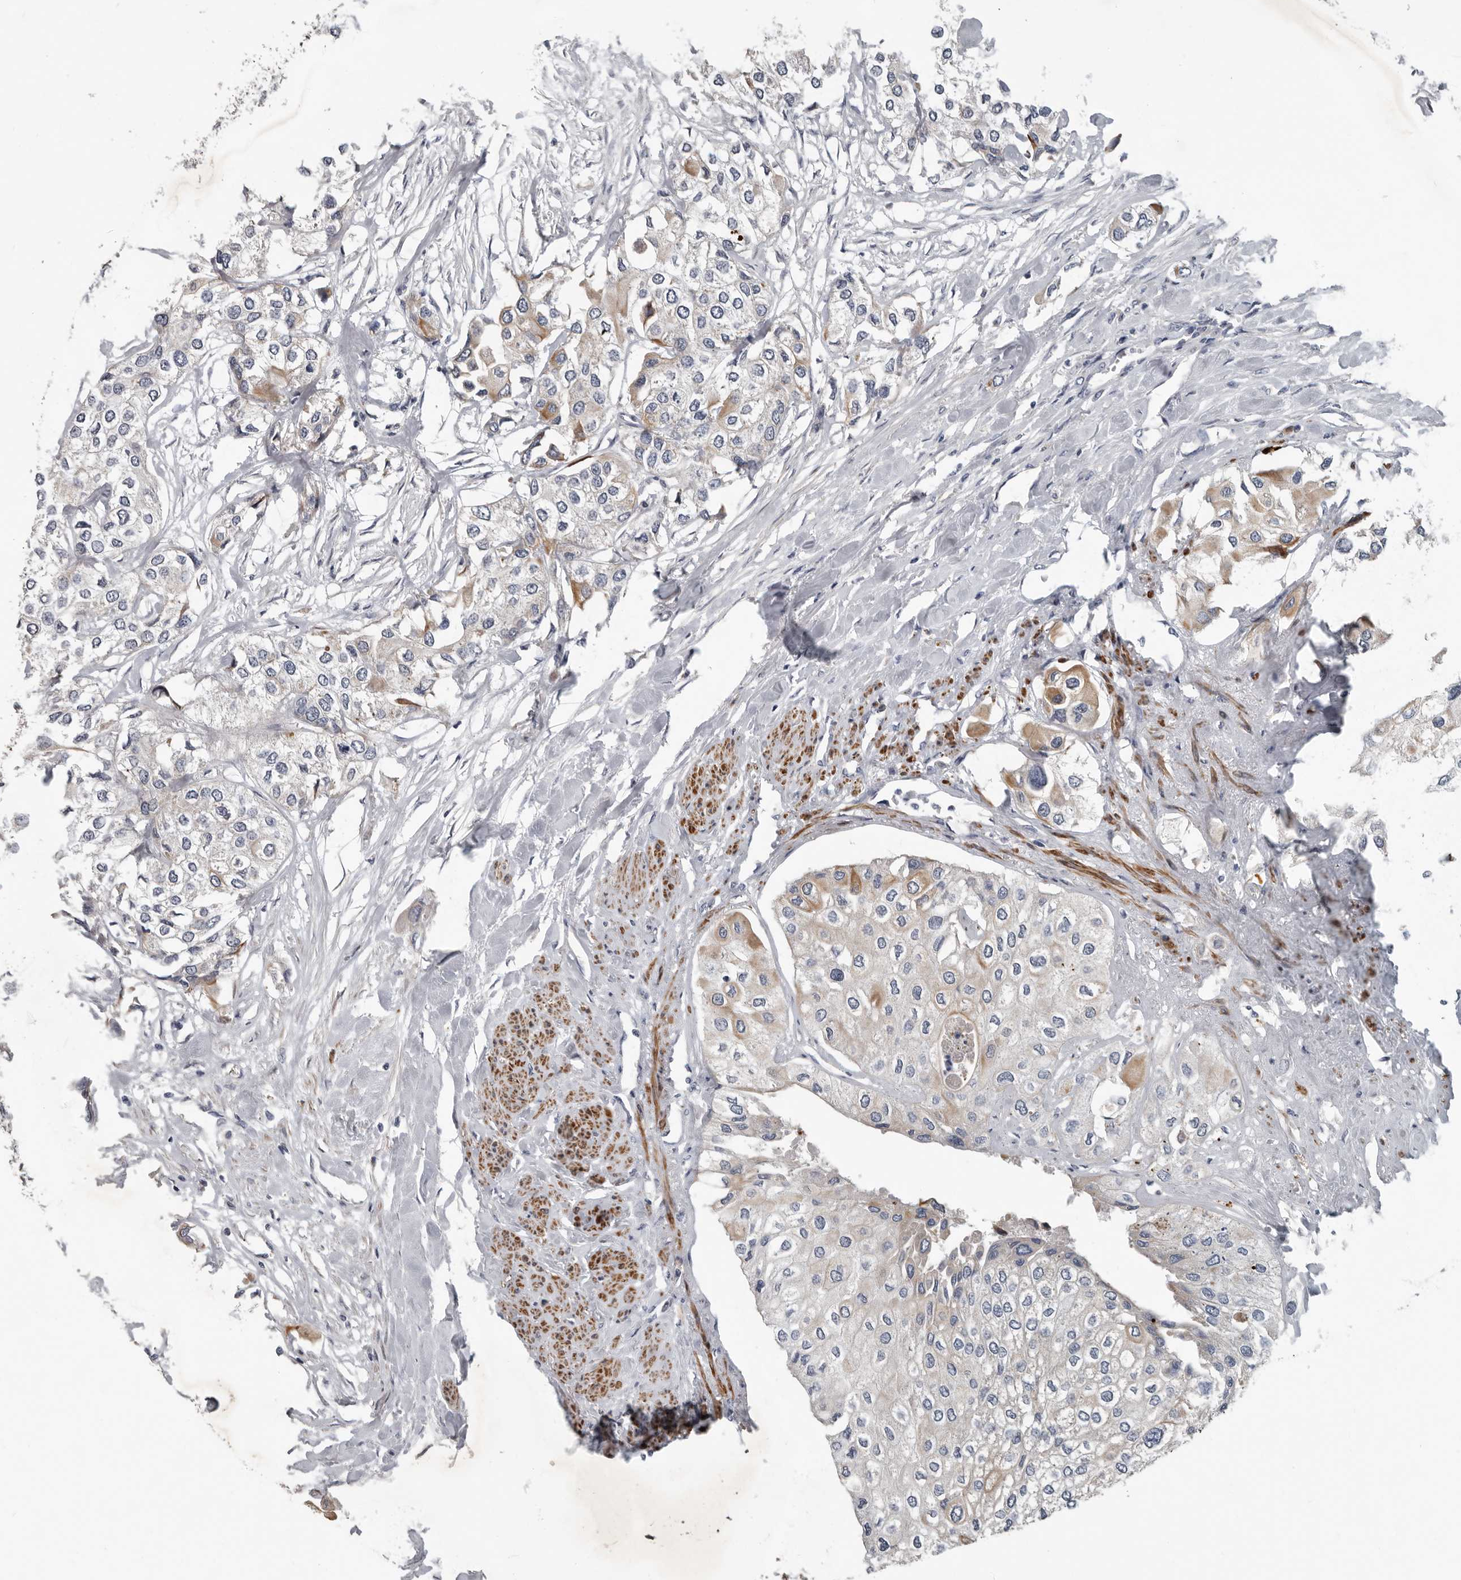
{"staining": {"intensity": "weak", "quantity": "<25%", "location": "cytoplasmic/membranous"}, "tissue": "urothelial cancer", "cell_type": "Tumor cells", "image_type": "cancer", "snomed": [{"axis": "morphology", "description": "Urothelial carcinoma, High grade"}, {"axis": "topography", "description": "Urinary bladder"}], "caption": "Tumor cells are negative for protein expression in human urothelial cancer. (Brightfield microscopy of DAB IHC at high magnification).", "gene": "DPY19L4", "patient": {"sex": "male", "age": 64}}